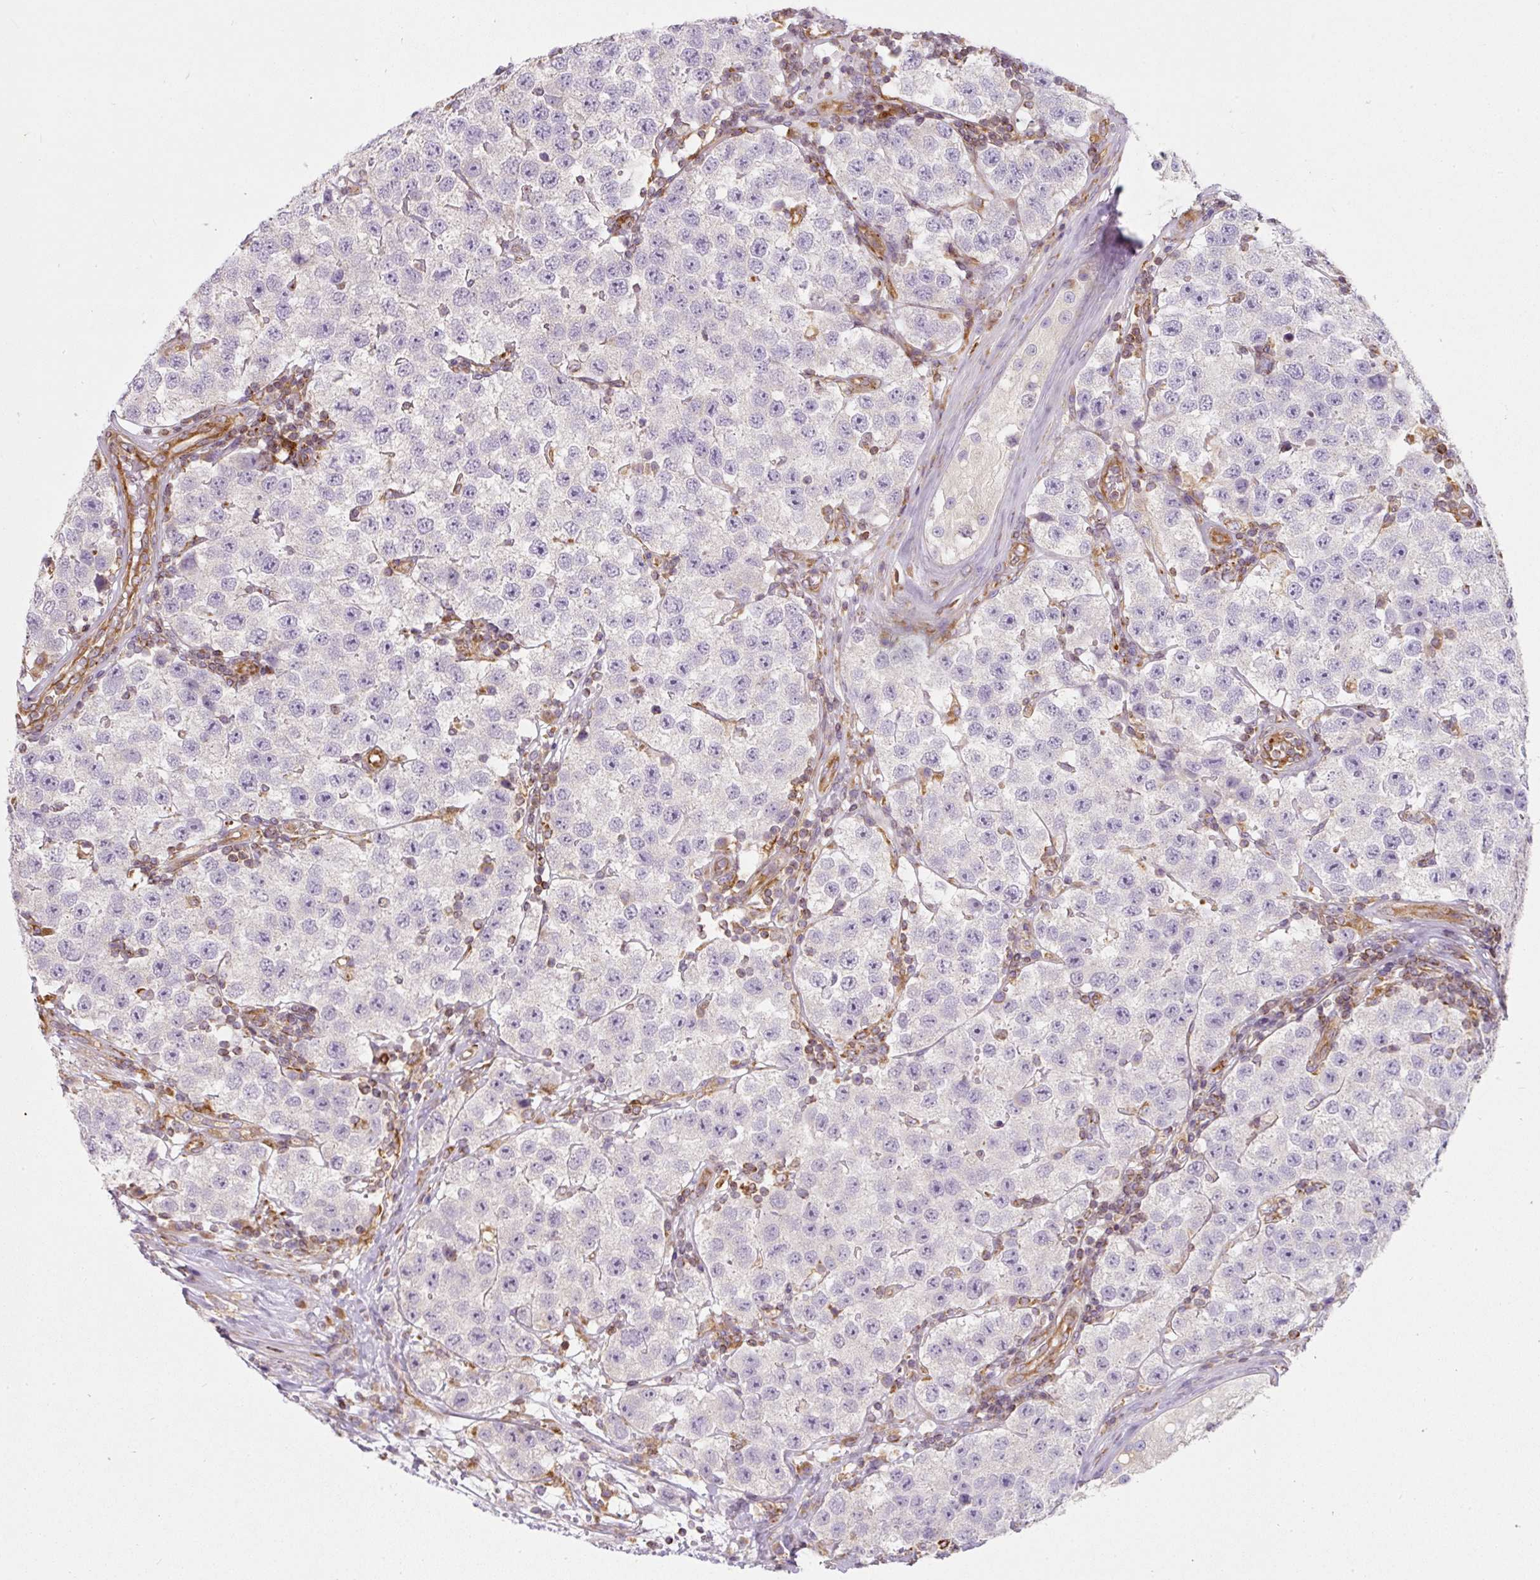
{"staining": {"intensity": "negative", "quantity": "none", "location": "none"}, "tissue": "testis cancer", "cell_type": "Tumor cells", "image_type": "cancer", "snomed": [{"axis": "morphology", "description": "Seminoma, NOS"}, {"axis": "topography", "description": "Testis"}], "caption": "Protein analysis of seminoma (testis) reveals no significant positivity in tumor cells.", "gene": "ERAP2", "patient": {"sex": "male", "age": 34}}